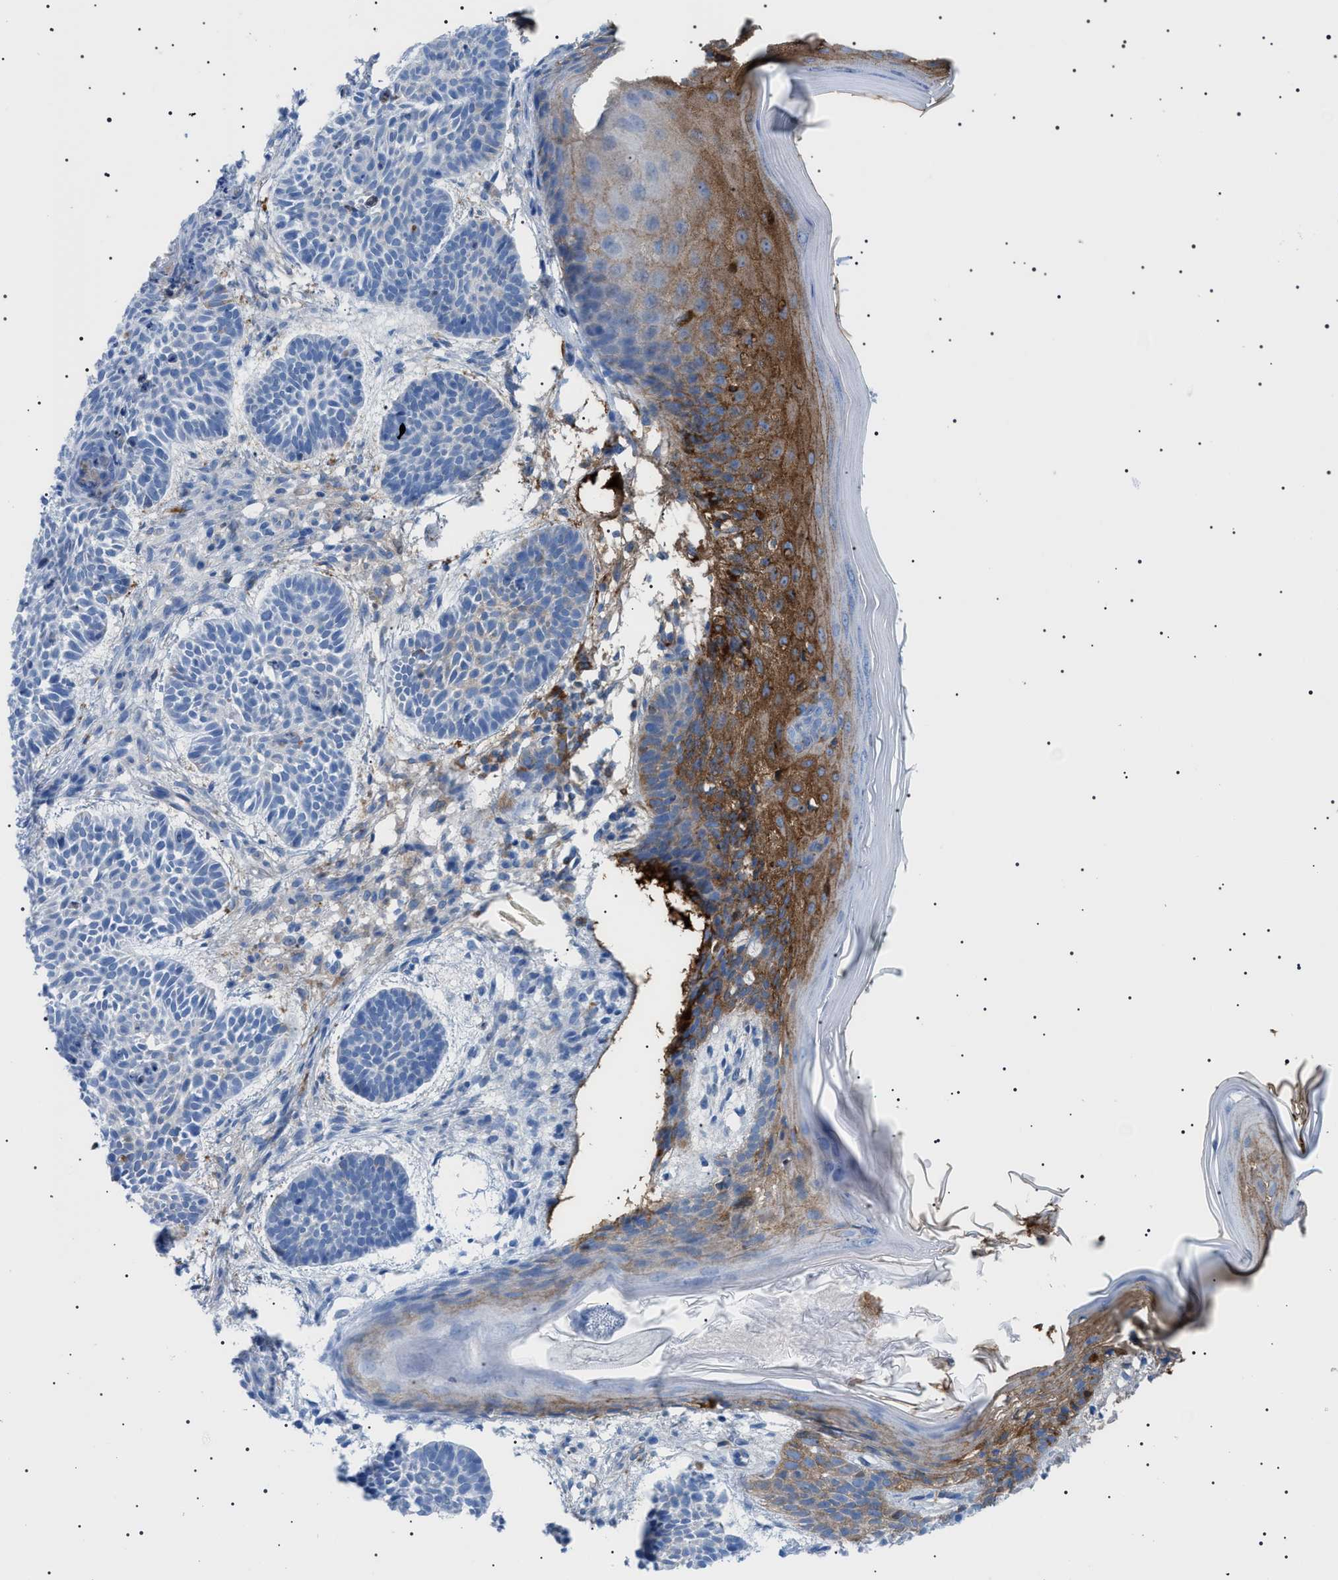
{"staining": {"intensity": "weak", "quantity": "<25%", "location": "cytoplasmic/membranous"}, "tissue": "skin cancer", "cell_type": "Tumor cells", "image_type": "cancer", "snomed": [{"axis": "morphology", "description": "Basal cell carcinoma"}, {"axis": "topography", "description": "Skin"}], "caption": "Tumor cells are negative for brown protein staining in skin cancer (basal cell carcinoma).", "gene": "LPA", "patient": {"sex": "male", "age": 60}}